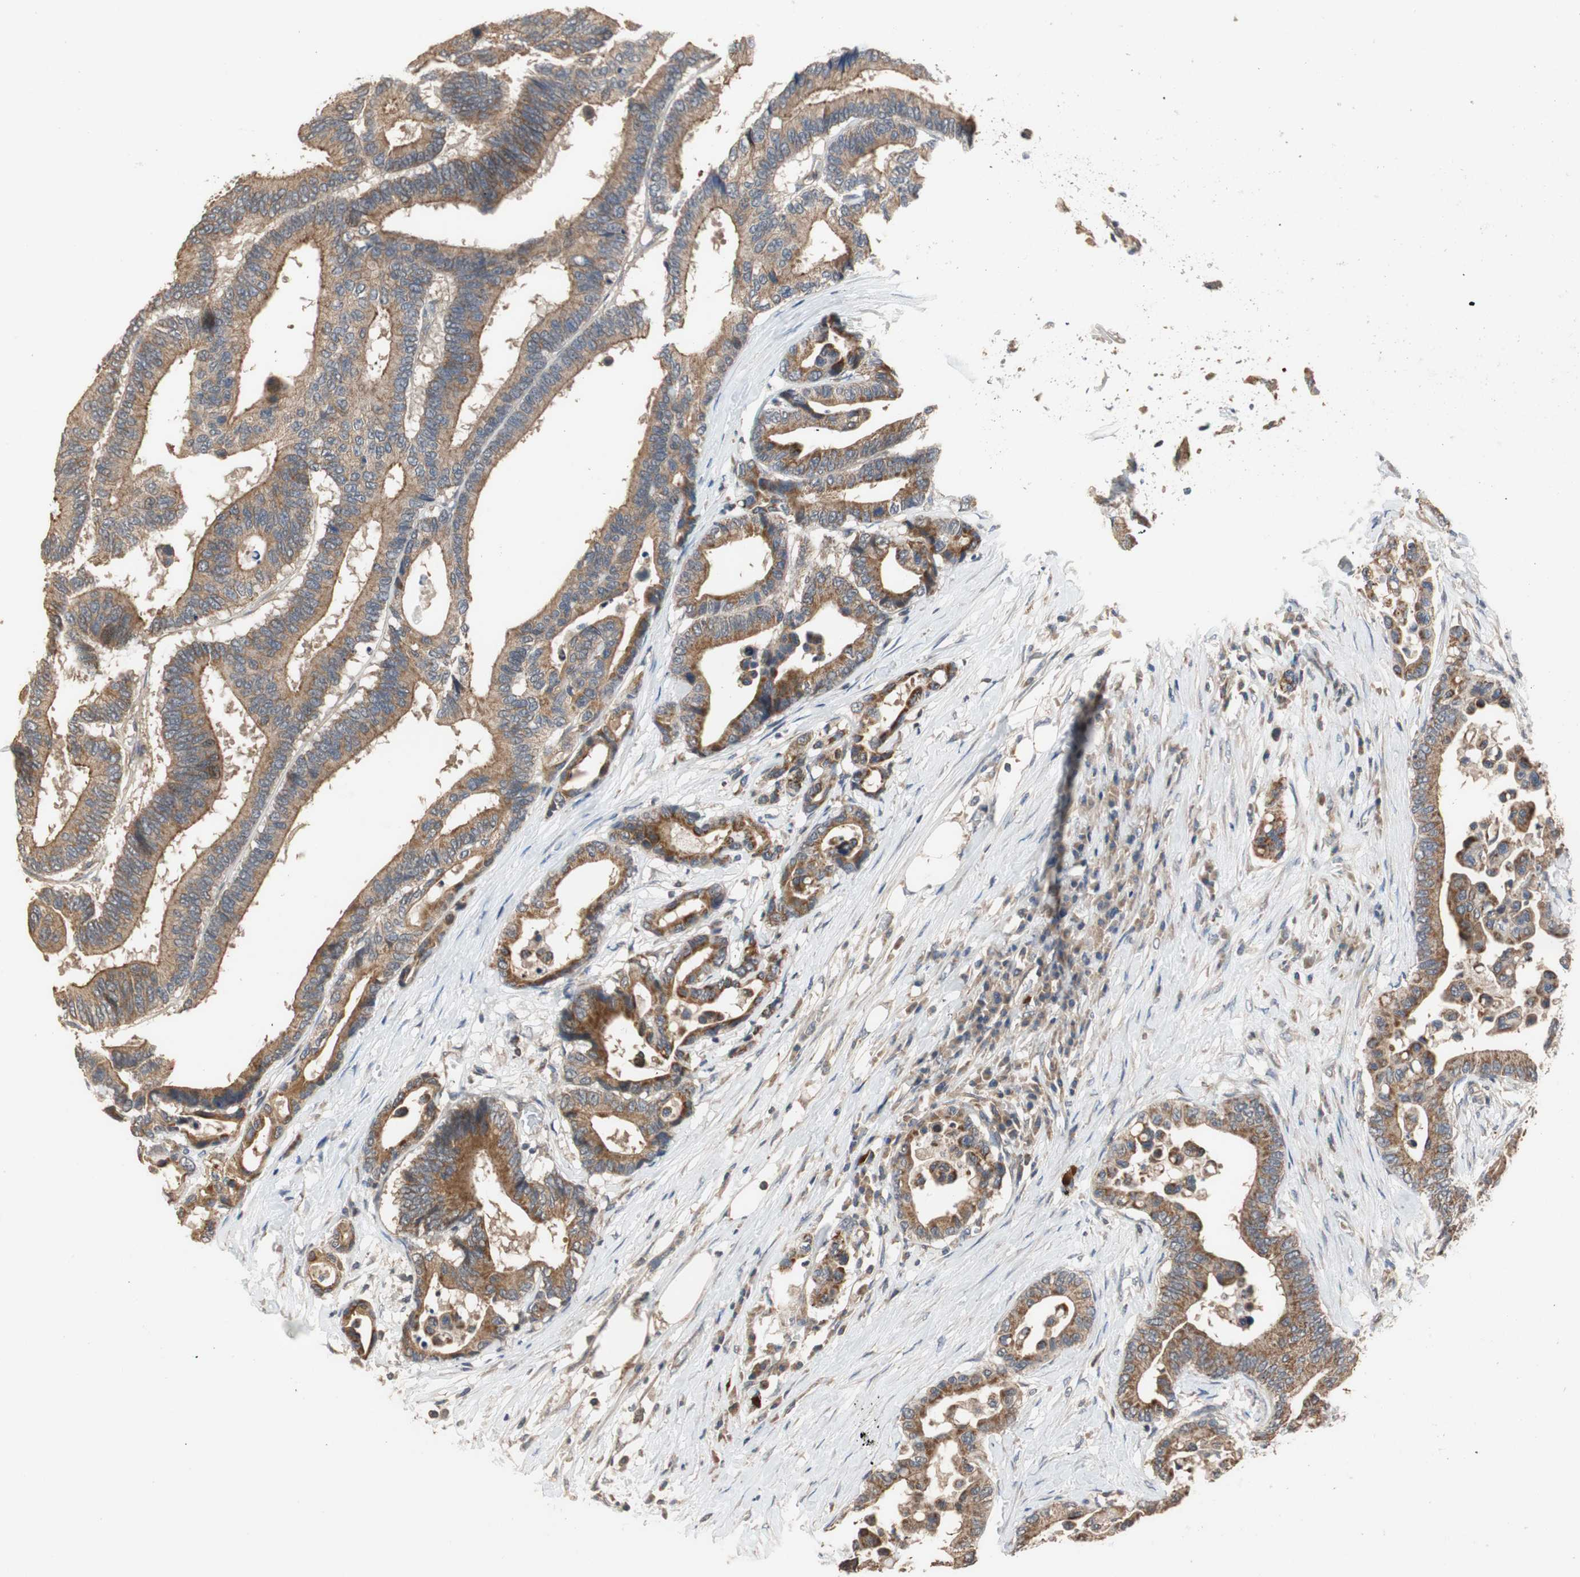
{"staining": {"intensity": "moderate", "quantity": ">75%", "location": "cytoplasmic/membranous"}, "tissue": "colorectal cancer", "cell_type": "Tumor cells", "image_type": "cancer", "snomed": [{"axis": "morphology", "description": "Normal tissue, NOS"}, {"axis": "morphology", "description": "Adenocarcinoma, NOS"}, {"axis": "topography", "description": "Colon"}], "caption": "Colorectal cancer tissue displays moderate cytoplasmic/membranous expression in about >75% of tumor cells, visualized by immunohistochemistry.", "gene": "MAP4K2", "patient": {"sex": "male", "age": 82}}